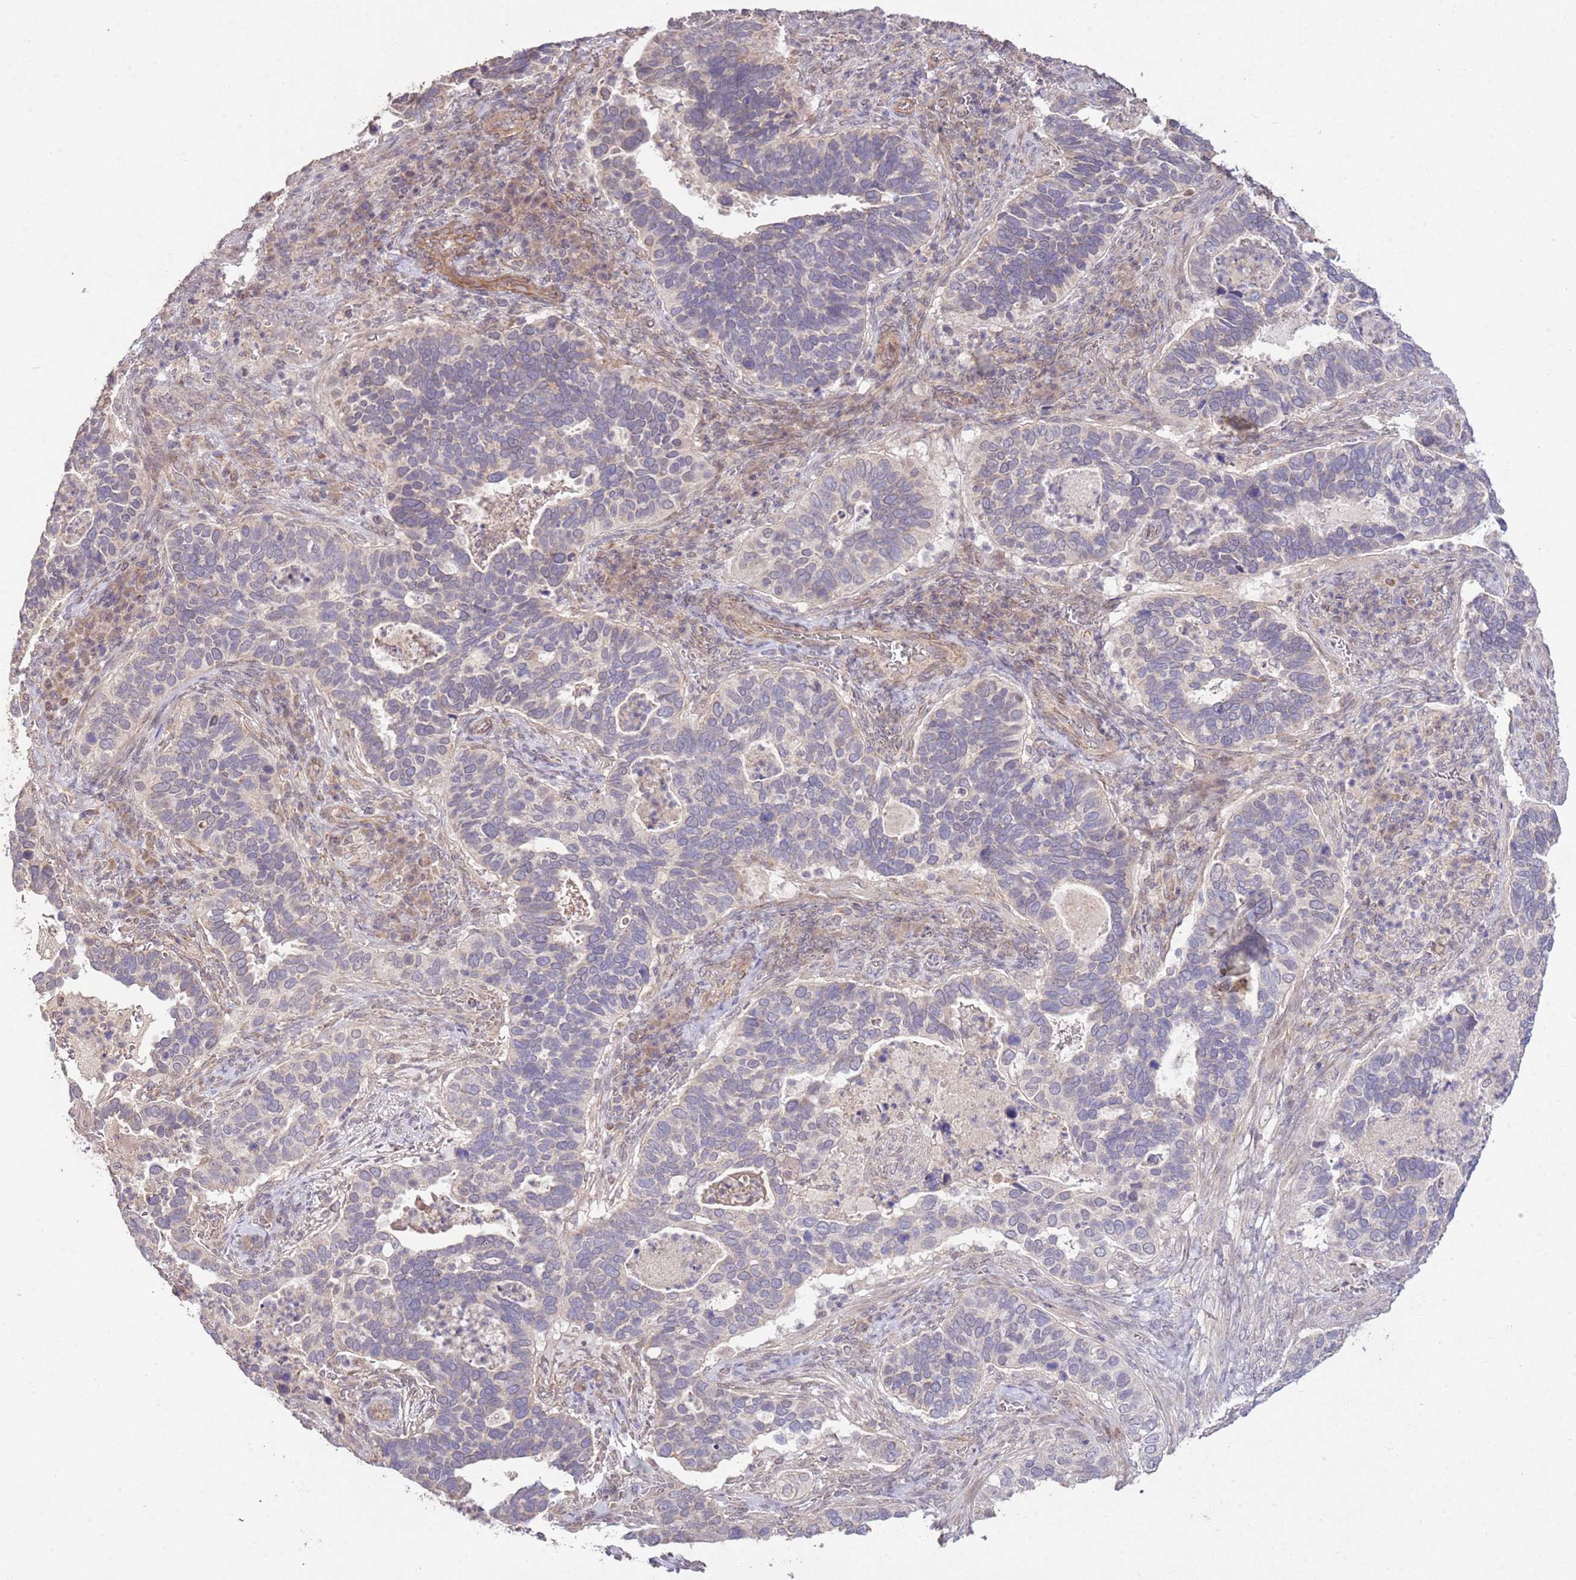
{"staining": {"intensity": "negative", "quantity": "none", "location": "none"}, "tissue": "cervical cancer", "cell_type": "Tumor cells", "image_type": "cancer", "snomed": [{"axis": "morphology", "description": "Squamous cell carcinoma, NOS"}, {"axis": "topography", "description": "Cervix"}], "caption": "There is no significant positivity in tumor cells of squamous cell carcinoma (cervical).", "gene": "IVD", "patient": {"sex": "female", "age": 38}}